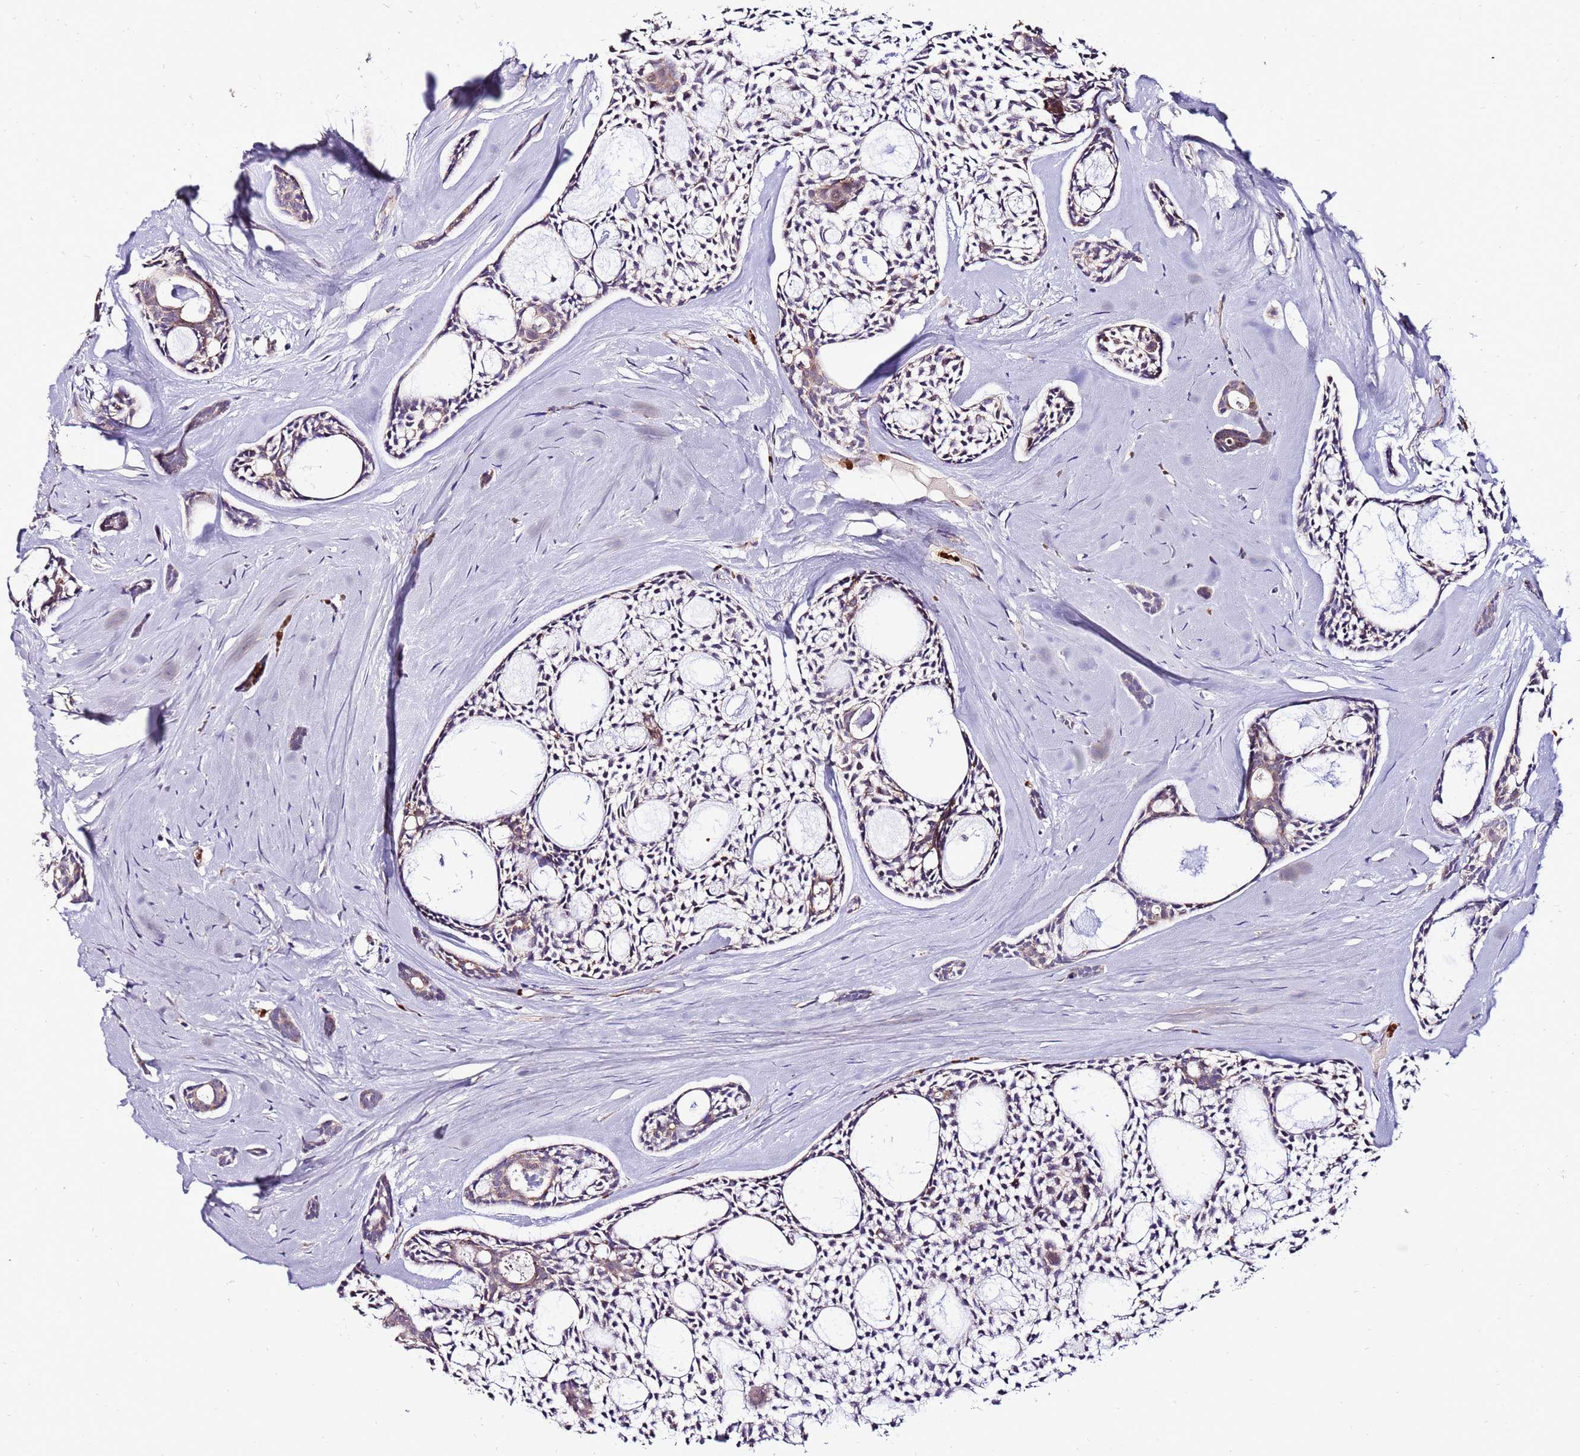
{"staining": {"intensity": "weak", "quantity": "25%-75%", "location": "cytoplasmic/membranous"}, "tissue": "head and neck cancer", "cell_type": "Tumor cells", "image_type": "cancer", "snomed": [{"axis": "morphology", "description": "Adenocarcinoma, NOS"}, {"axis": "topography", "description": "Subcutis"}, {"axis": "topography", "description": "Head-Neck"}], "caption": "Head and neck adenocarcinoma stained with a protein marker reveals weak staining in tumor cells.", "gene": "SPSB3", "patient": {"sex": "female", "age": 73}}